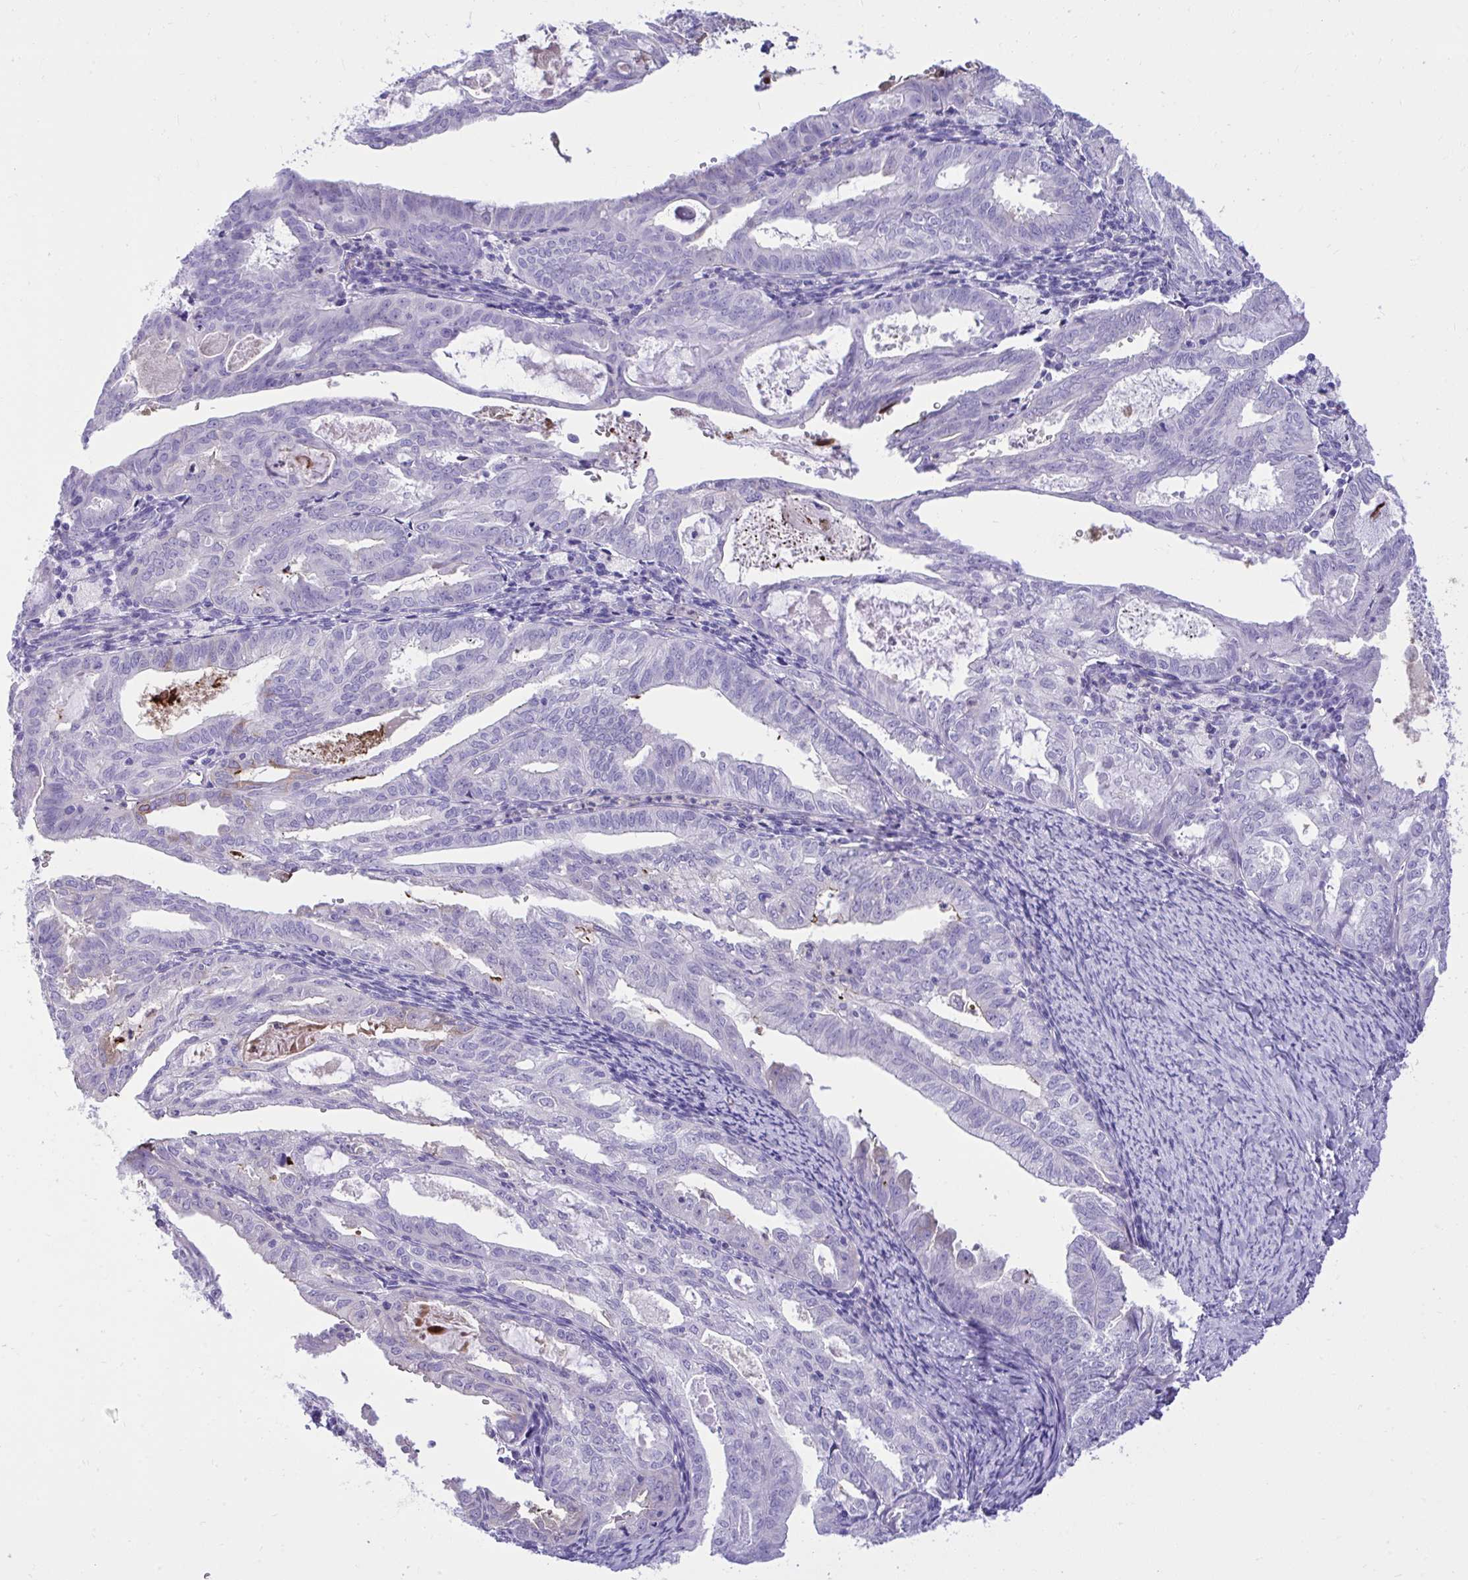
{"staining": {"intensity": "negative", "quantity": "none", "location": "none"}, "tissue": "endometrial cancer", "cell_type": "Tumor cells", "image_type": "cancer", "snomed": [{"axis": "morphology", "description": "Adenocarcinoma, NOS"}, {"axis": "topography", "description": "Endometrium"}], "caption": "The photomicrograph shows no staining of tumor cells in endometrial cancer.", "gene": "HRG", "patient": {"sex": "female", "age": 70}}